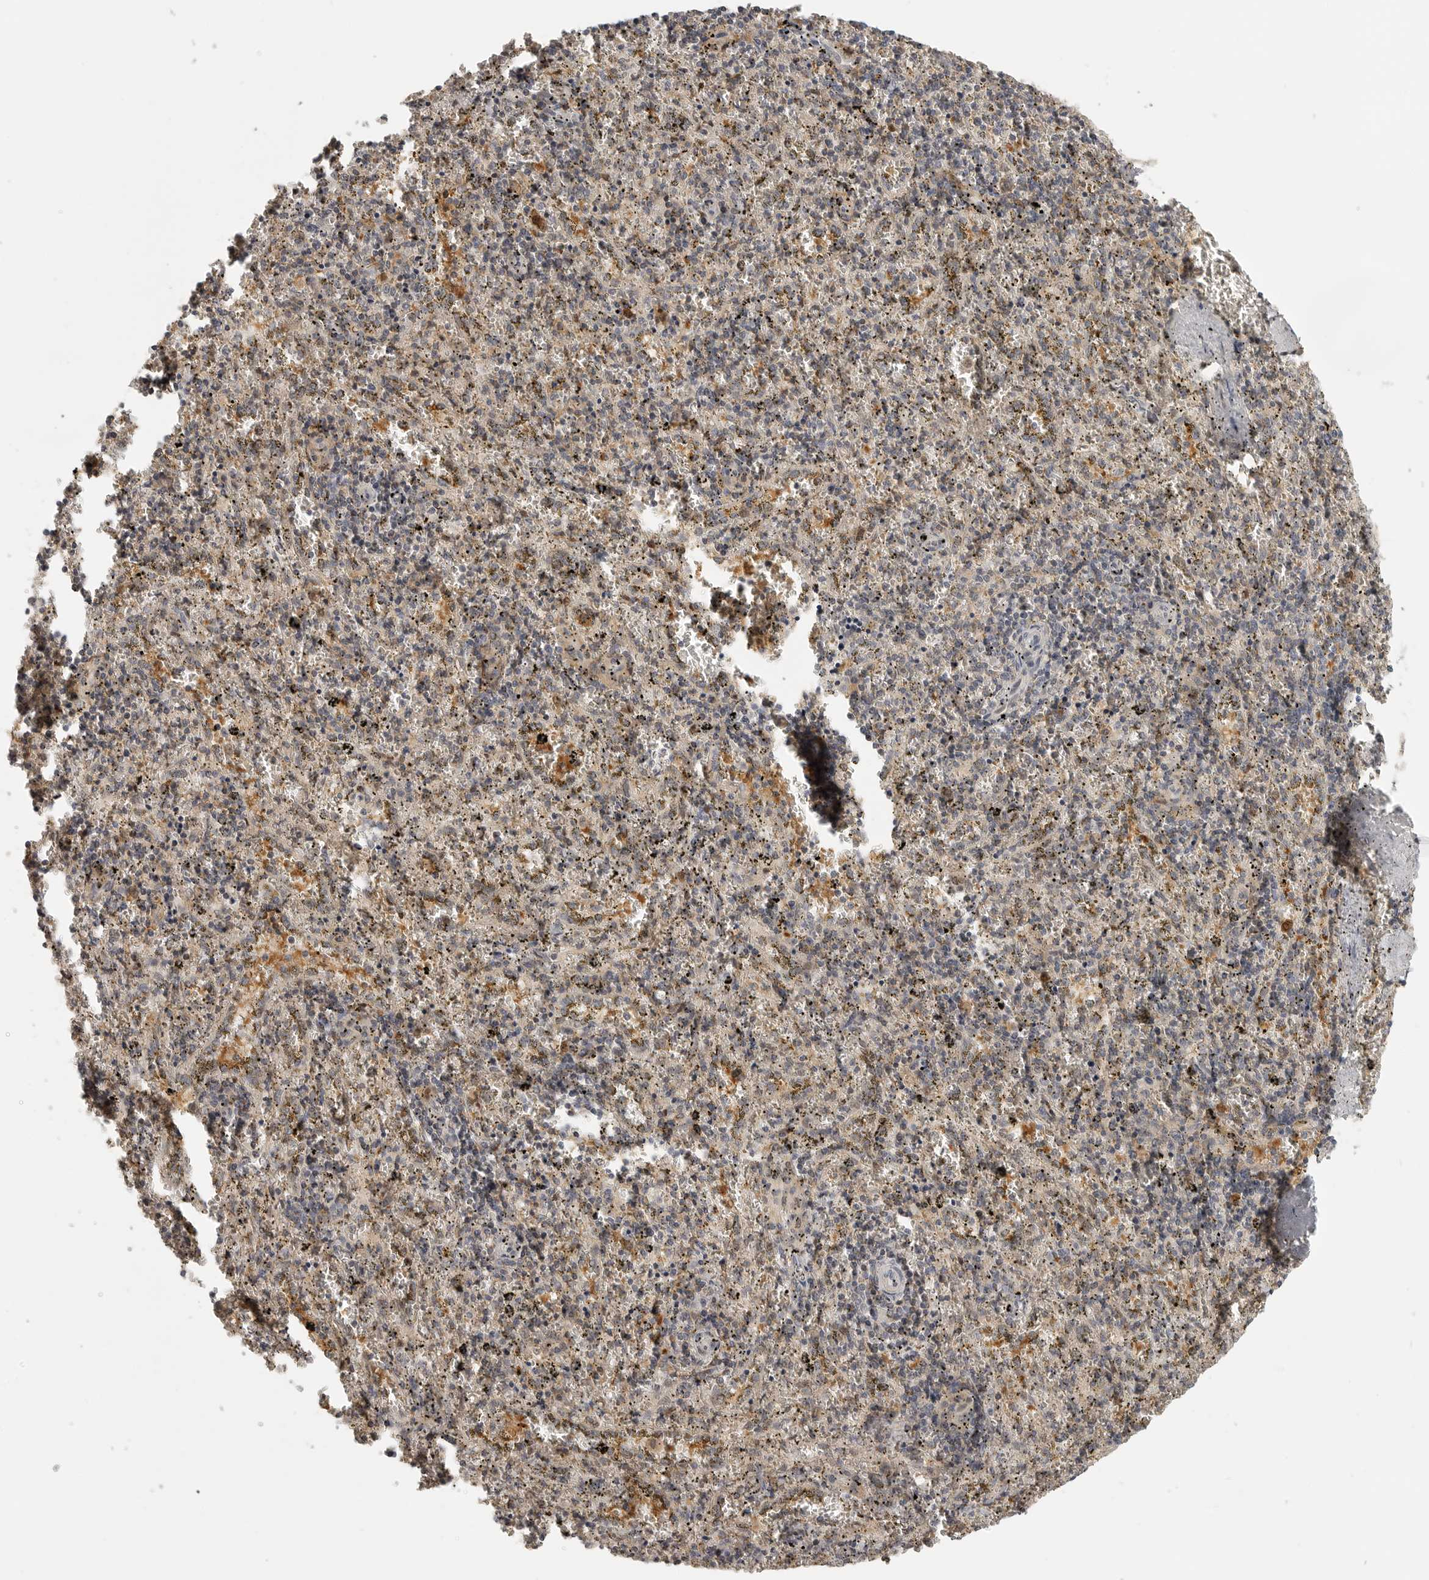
{"staining": {"intensity": "weak", "quantity": "25%-75%", "location": "cytoplasmic/membranous"}, "tissue": "spleen", "cell_type": "Cells in red pulp", "image_type": "normal", "snomed": [{"axis": "morphology", "description": "Normal tissue, NOS"}, {"axis": "topography", "description": "Spleen"}], "caption": "Immunohistochemistry of unremarkable spleen reveals low levels of weak cytoplasmic/membranous positivity in approximately 25%-75% of cells in red pulp. Using DAB (3,3'-diaminobenzidine) (brown) and hematoxylin (blue) stains, captured at high magnification using brightfield microscopy.", "gene": "UROD", "patient": {"sex": "male", "age": 11}}